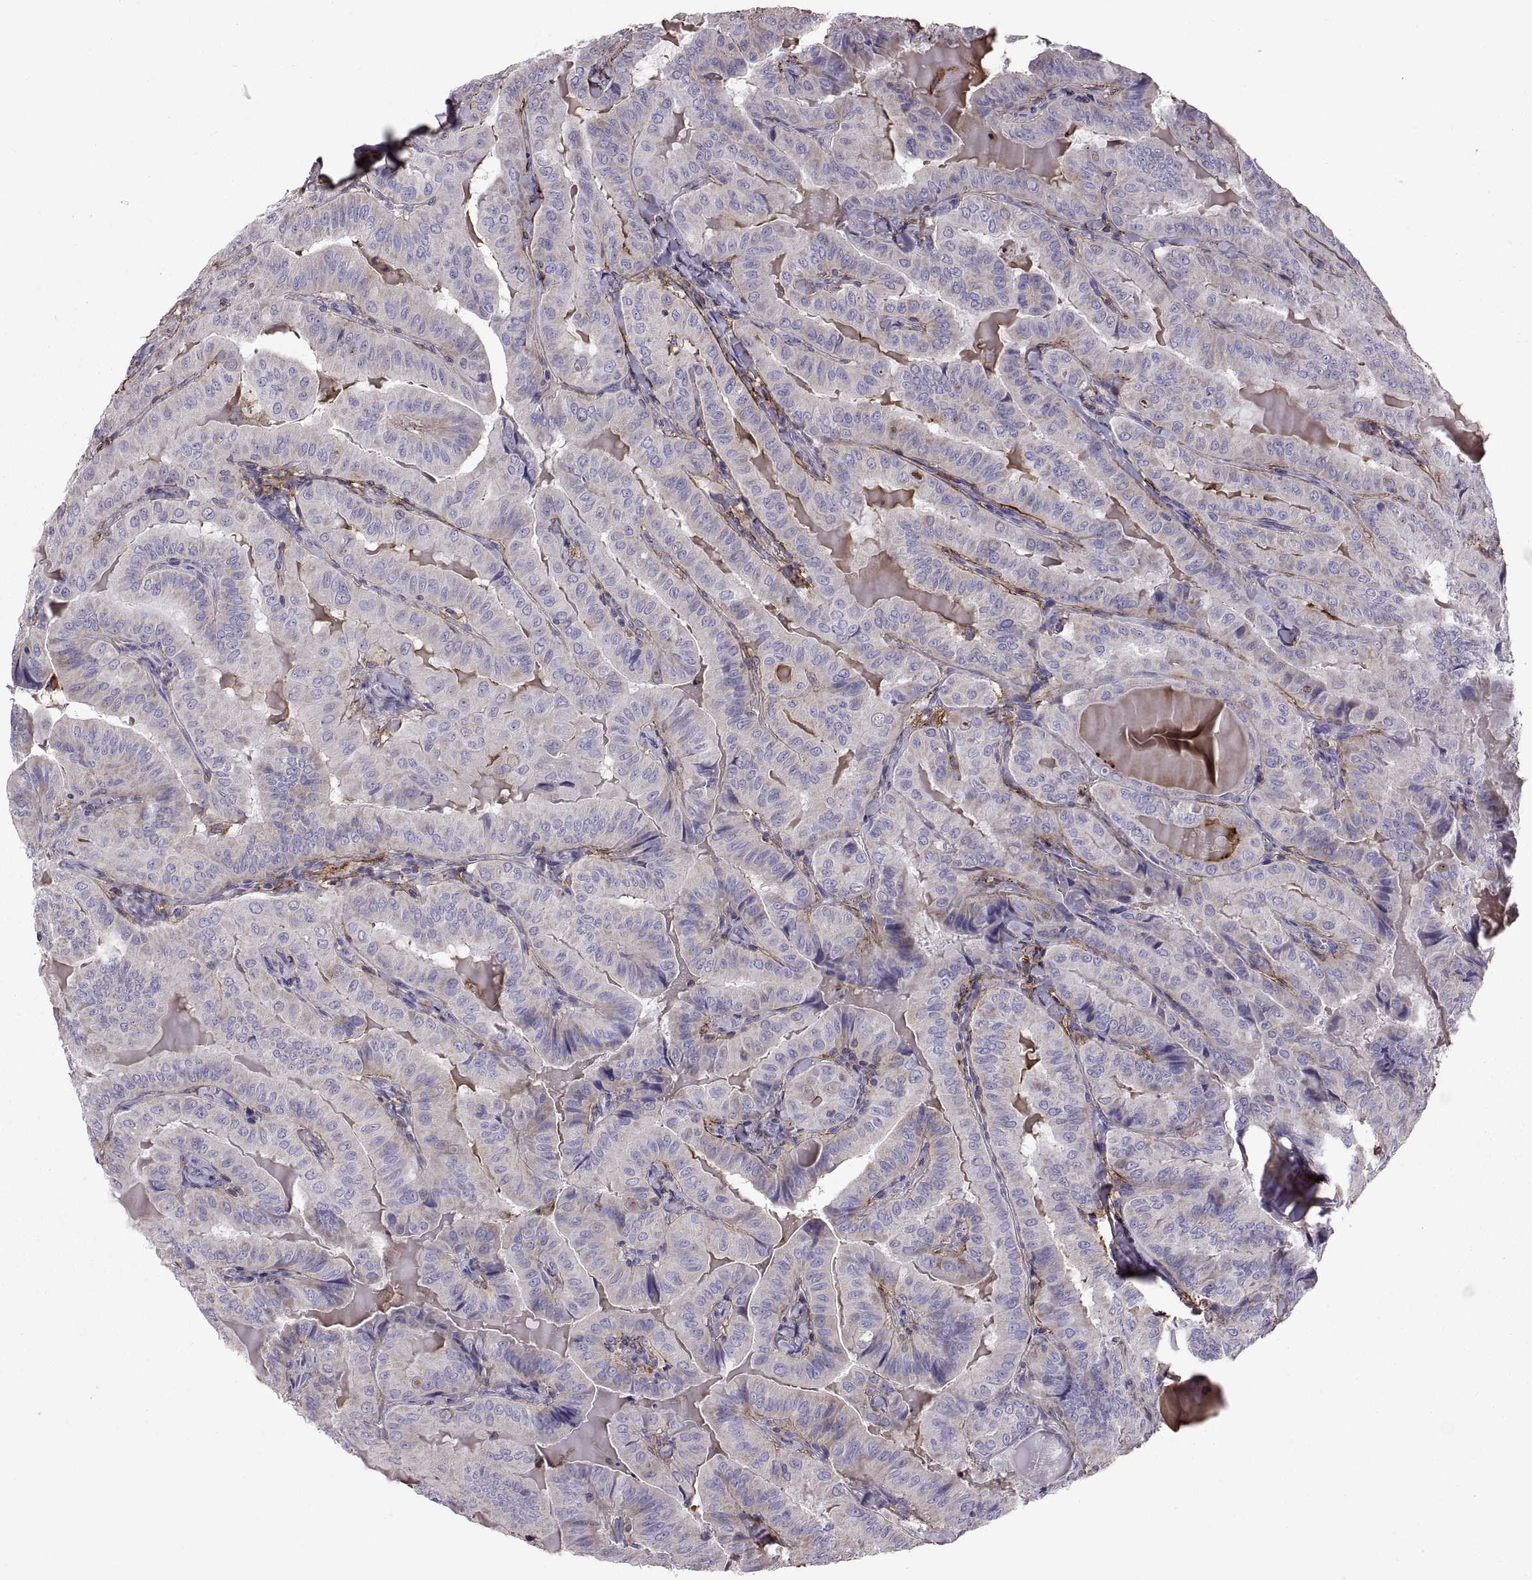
{"staining": {"intensity": "negative", "quantity": "none", "location": "none"}, "tissue": "thyroid cancer", "cell_type": "Tumor cells", "image_type": "cancer", "snomed": [{"axis": "morphology", "description": "Papillary adenocarcinoma, NOS"}, {"axis": "topography", "description": "Thyroid gland"}], "caption": "Protein analysis of thyroid papillary adenocarcinoma shows no significant staining in tumor cells. (Stains: DAB IHC with hematoxylin counter stain, Microscopy: brightfield microscopy at high magnification).", "gene": "EMILIN2", "patient": {"sex": "female", "age": 68}}